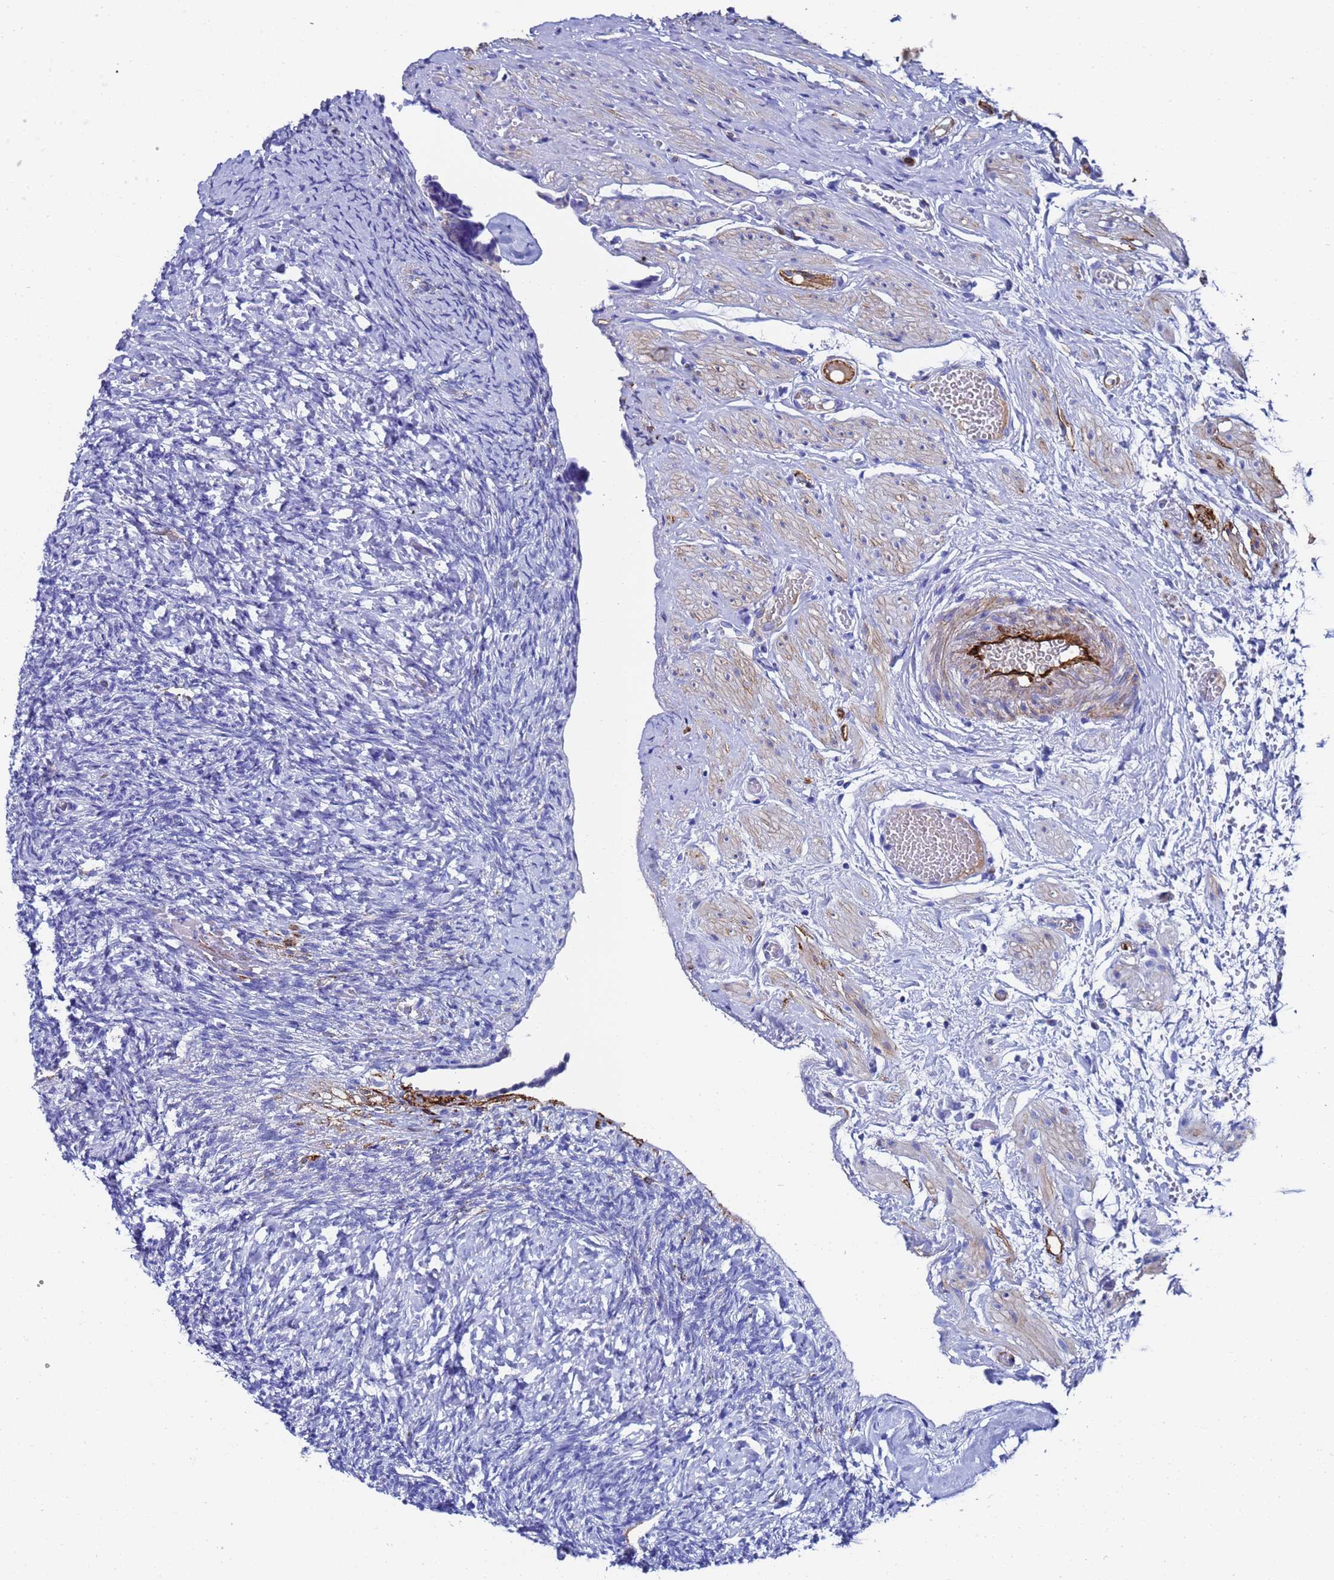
{"staining": {"intensity": "weak", "quantity": "<25%", "location": "cytoplasmic/membranous"}, "tissue": "ovary", "cell_type": "Ovarian stroma cells", "image_type": "normal", "snomed": [{"axis": "morphology", "description": "Normal tissue, NOS"}, {"axis": "topography", "description": "Ovary"}], "caption": "A high-resolution photomicrograph shows immunohistochemistry (IHC) staining of benign ovary, which exhibits no significant expression in ovarian stroma cells.", "gene": "ADIPOQ", "patient": {"sex": "female", "age": 41}}